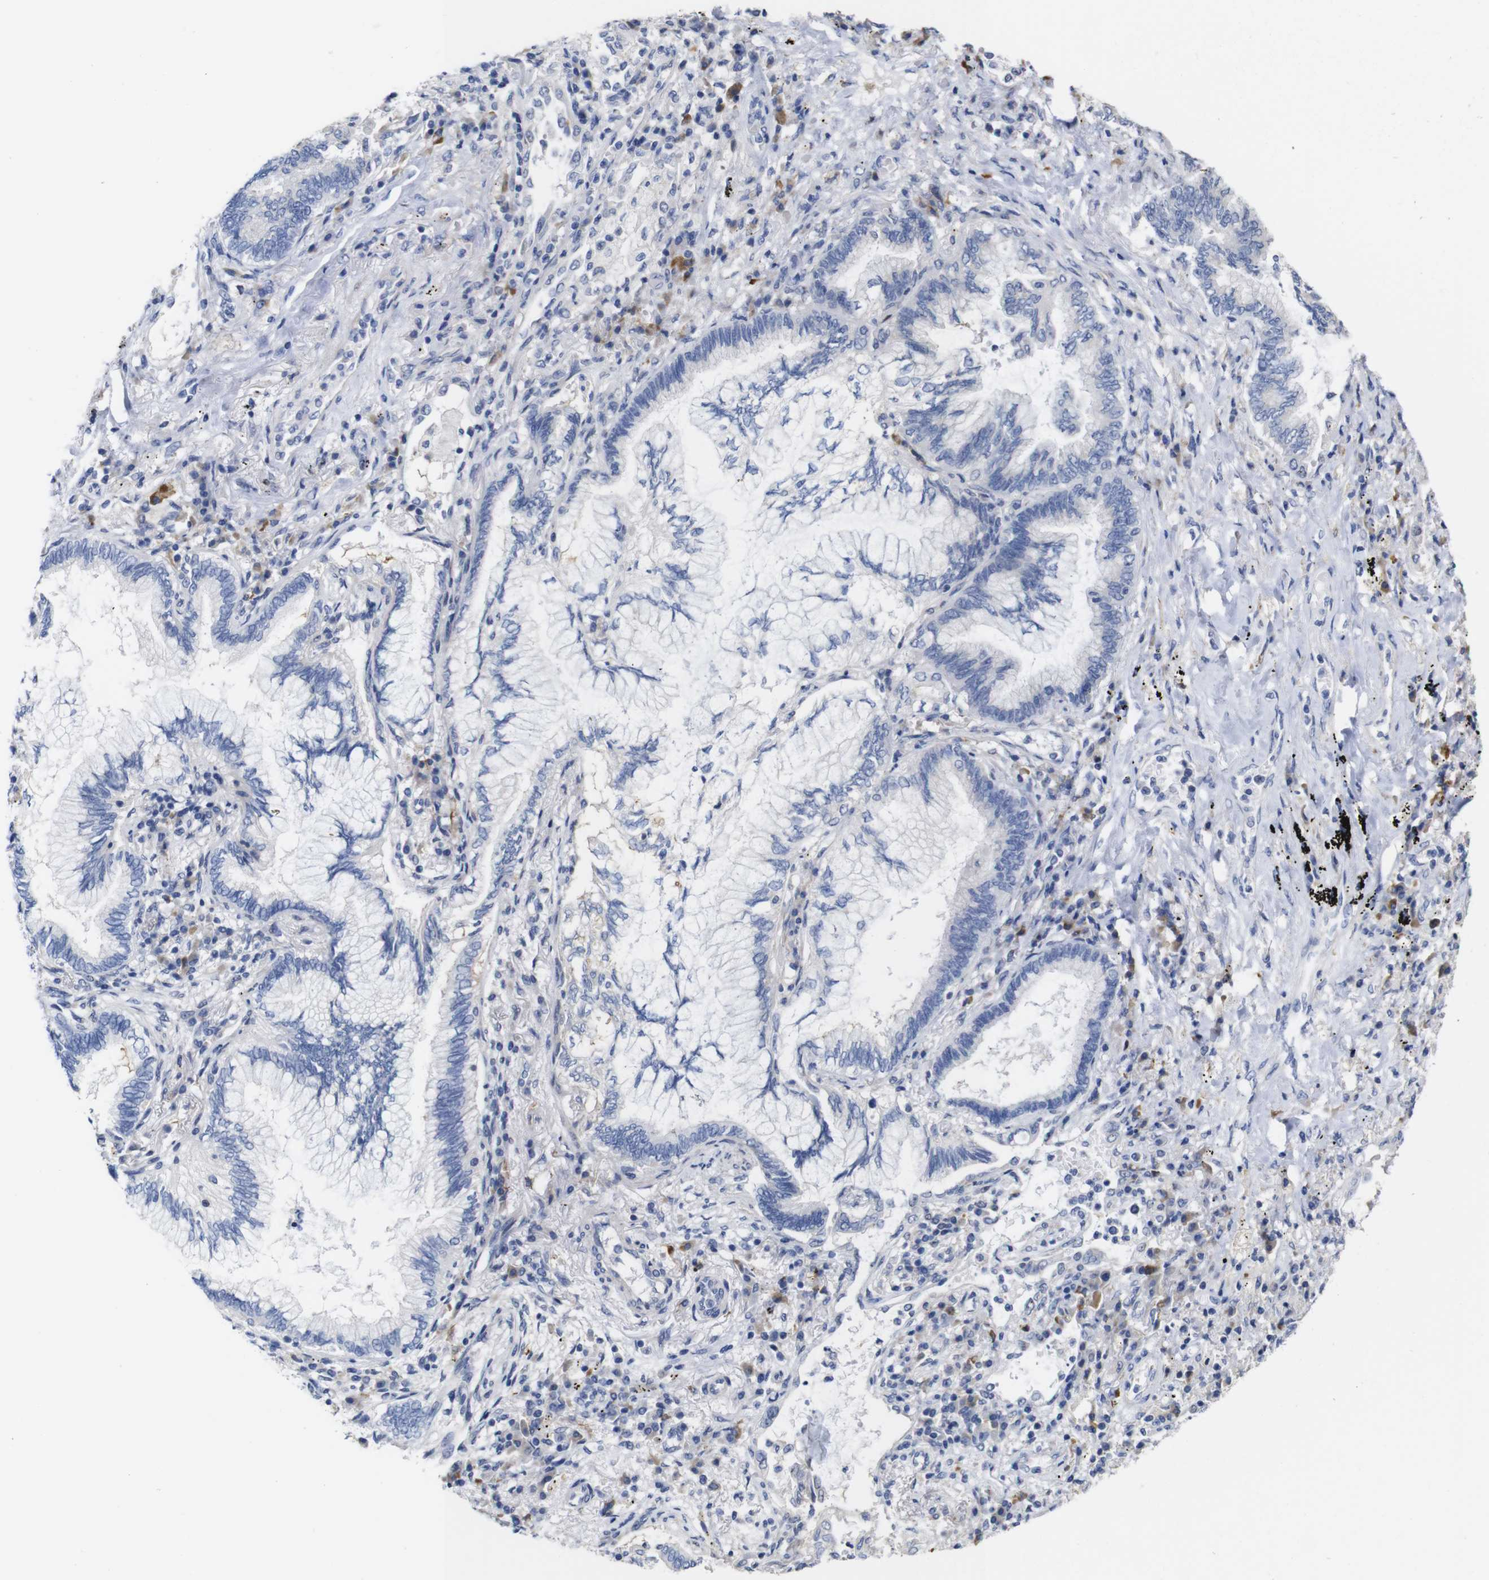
{"staining": {"intensity": "negative", "quantity": "none", "location": "none"}, "tissue": "lung cancer", "cell_type": "Tumor cells", "image_type": "cancer", "snomed": [{"axis": "morphology", "description": "Normal tissue, NOS"}, {"axis": "morphology", "description": "Adenocarcinoma, NOS"}, {"axis": "topography", "description": "Bronchus"}, {"axis": "topography", "description": "Lung"}], "caption": "IHC histopathology image of neoplastic tissue: human lung cancer (adenocarcinoma) stained with DAB exhibits no significant protein expression in tumor cells. (DAB immunohistochemistry, high magnification).", "gene": "TCEAL9", "patient": {"sex": "female", "age": 70}}